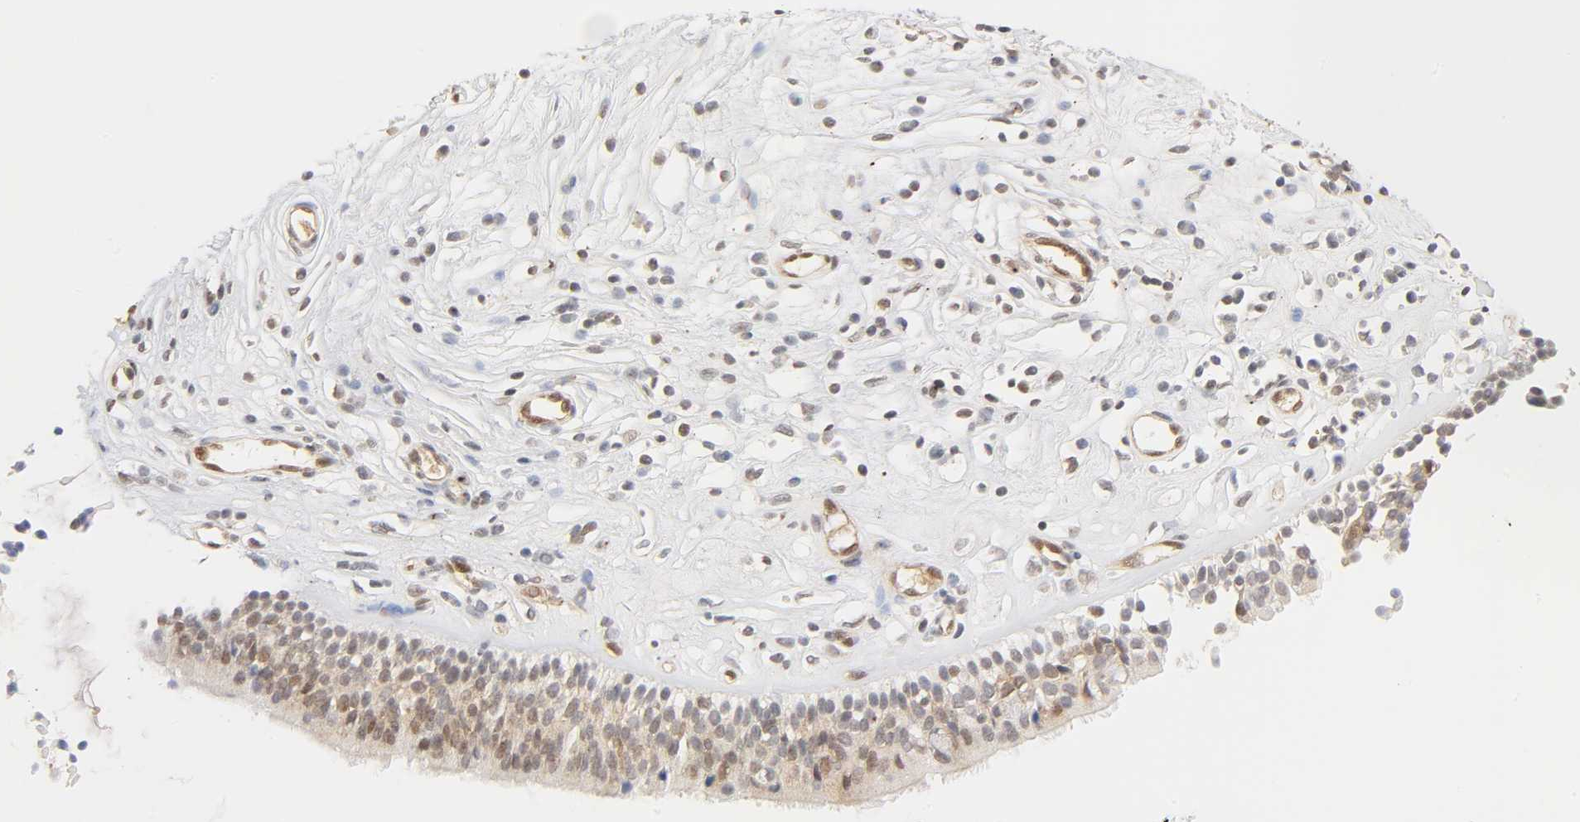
{"staining": {"intensity": "weak", "quantity": ">75%", "location": "cytoplasmic/membranous,nuclear"}, "tissue": "nasopharynx", "cell_type": "Respiratory epithelial cells", "image_type": "normal", "snomed": [{"axis": "morphology", "description": "Normal tissue, NOS"}, {"axis": "topography", "description": "Nasopharynx"}], "caption": "Protein expression analysis of benign nasopharynx displays weak cytoplasmic/membranous,nuclear staining in approximately >75% of respiratory epithelial cells.", "gene": "CDC37", "patient": {"sex": "female", "age": 63}}